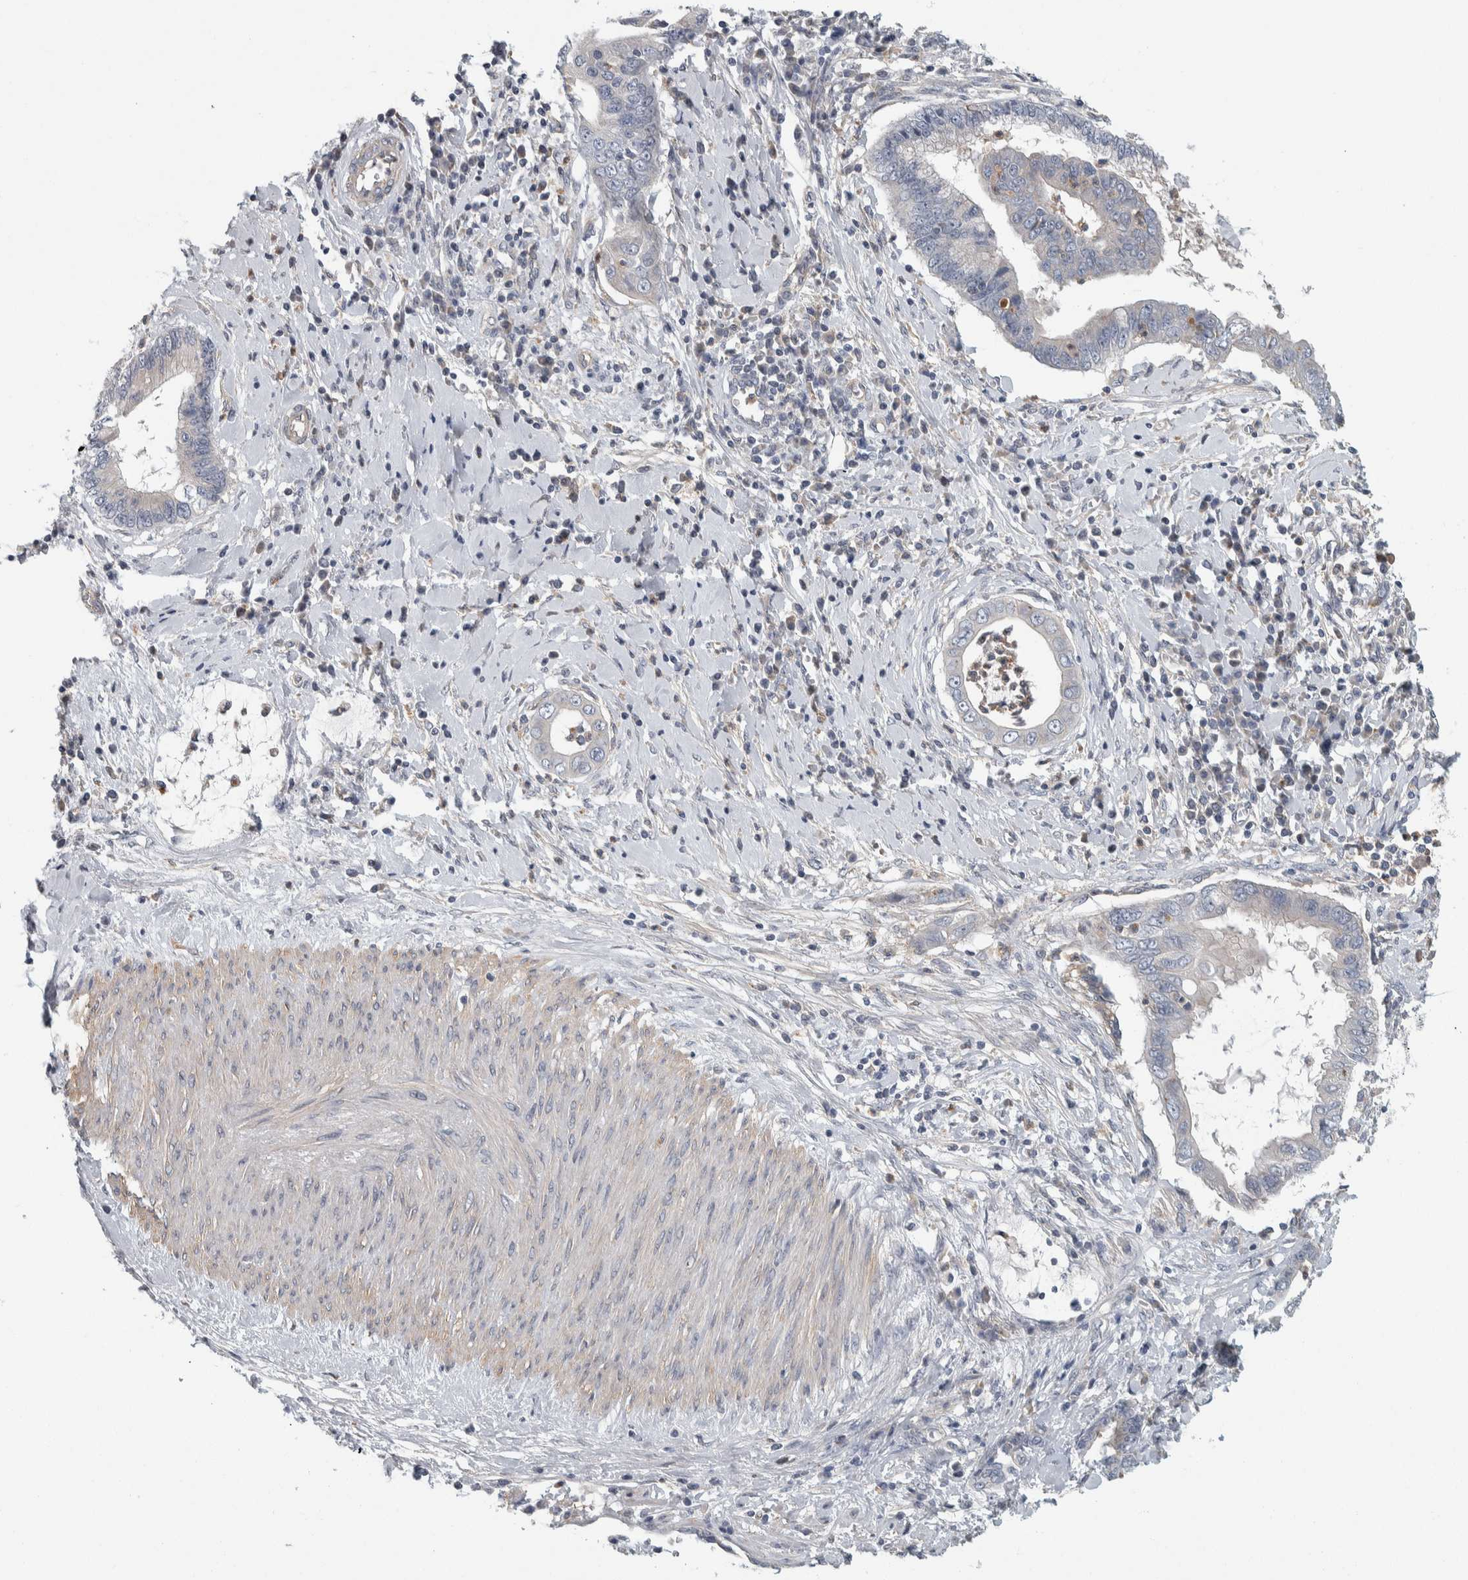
{"staining": {"intensity": "negative", "quantity": "none", "location": "none"}, "tissue": "cervical cancer", "cell_type": "Tumor cells", "image_type": "cancer", "snomed": [{"axis": "morphology", "description": "Adenocarcinoma, NOS"}, {"axis": "topography", "description": "Cervix"}], "caption": "IHC histopathology image of human cervical adenocarcinoma stained for a protein (brown), which reveals no staining in tumor cells.", "gene": "KCNJ3", "patient": {"sex": "female", "age": 44}}